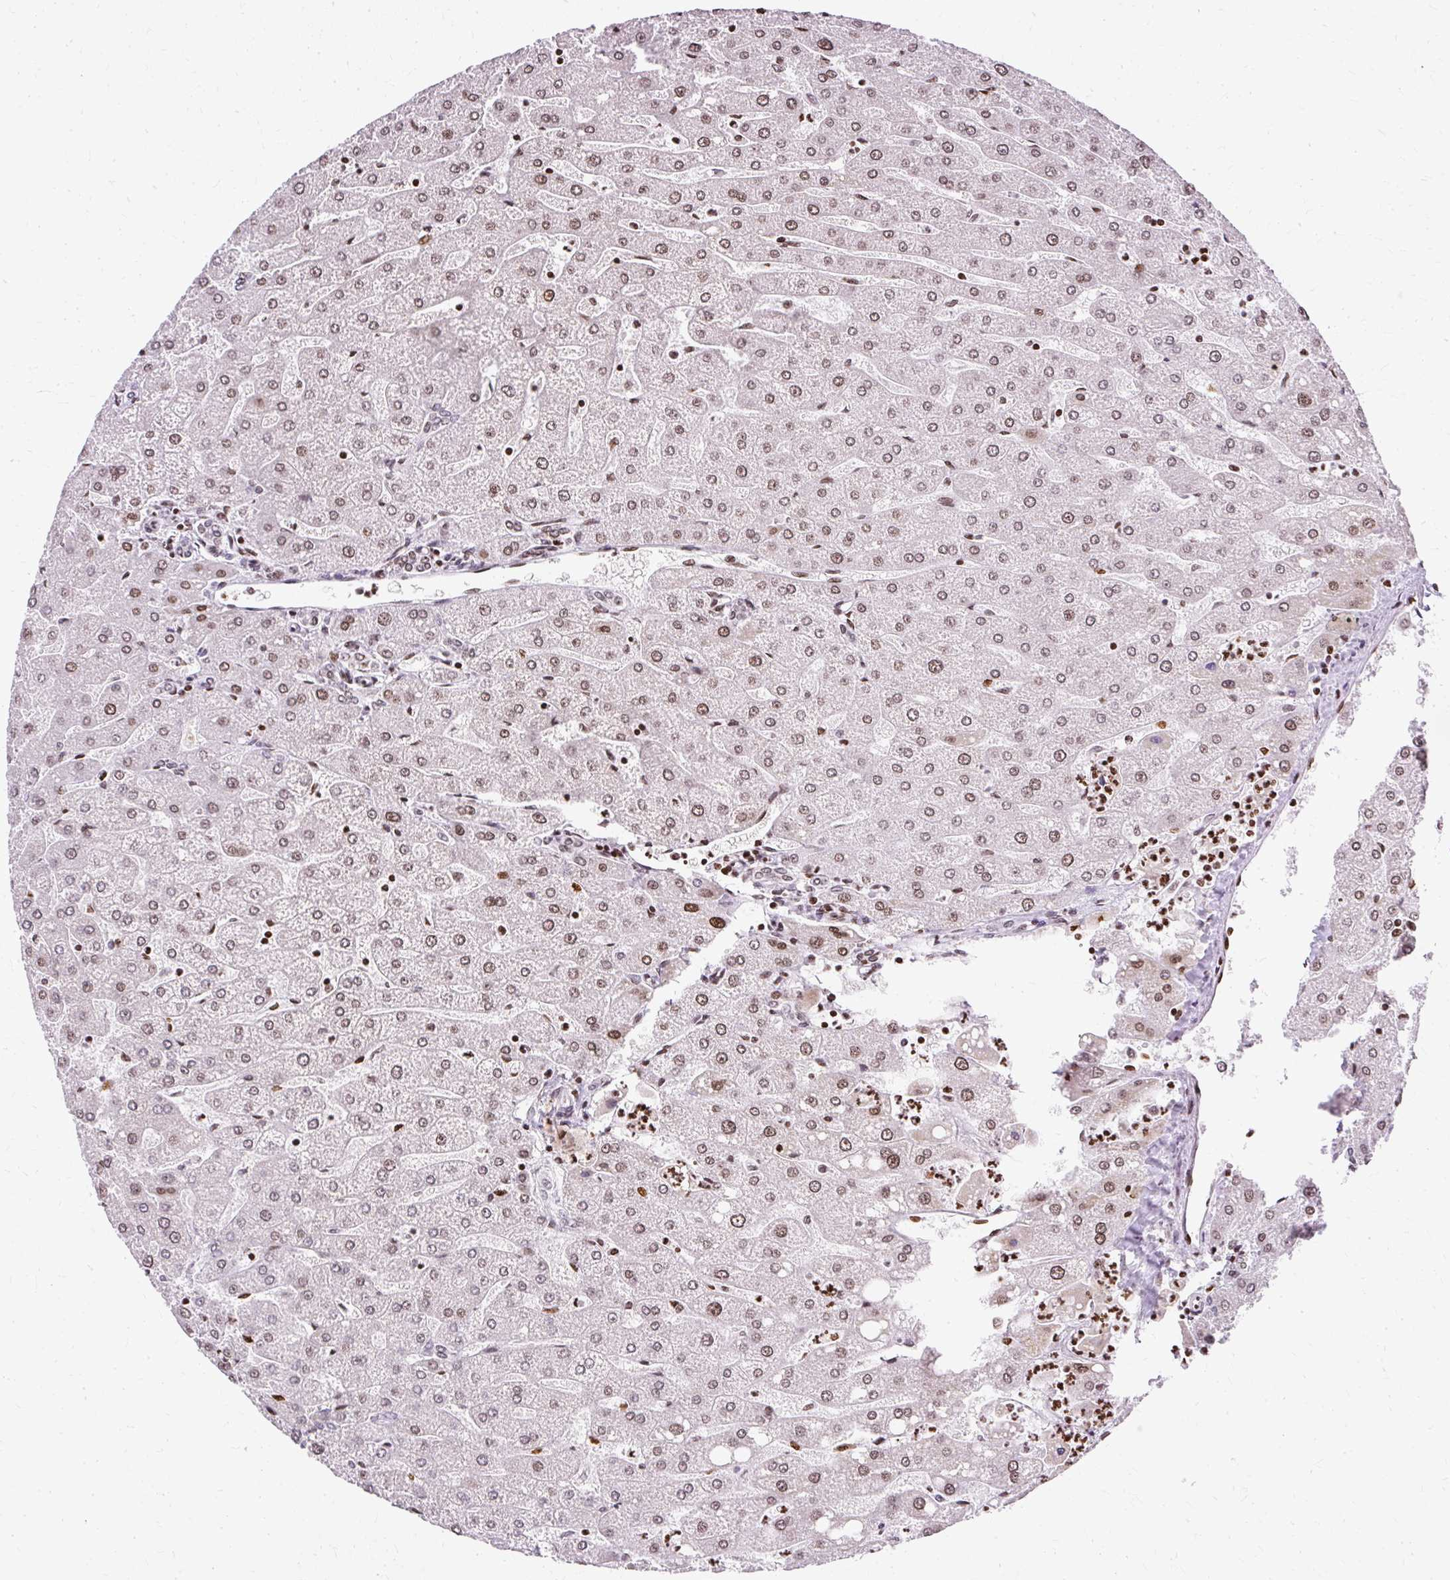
{"staining": {"intensity": "moderate", "quantity": "25%-75%", "location": "nuclear"}, "tissue": "liver", "cell_type": "Cholangiocytes", "image_type": "normal", "snomed": [{"axis": "morphology", "description": "Normal tissue, NOS"}, {"axis": "topography", "description": "Liver"}], "caption": "Immunohistochemical staining of normal liver demonstrates medium levels of moderate nuclear positivity in approximately 25%-75% of cholangiocytes.", "gene": "TMEM177", "patient": {"sex": "male", "age": 67}}